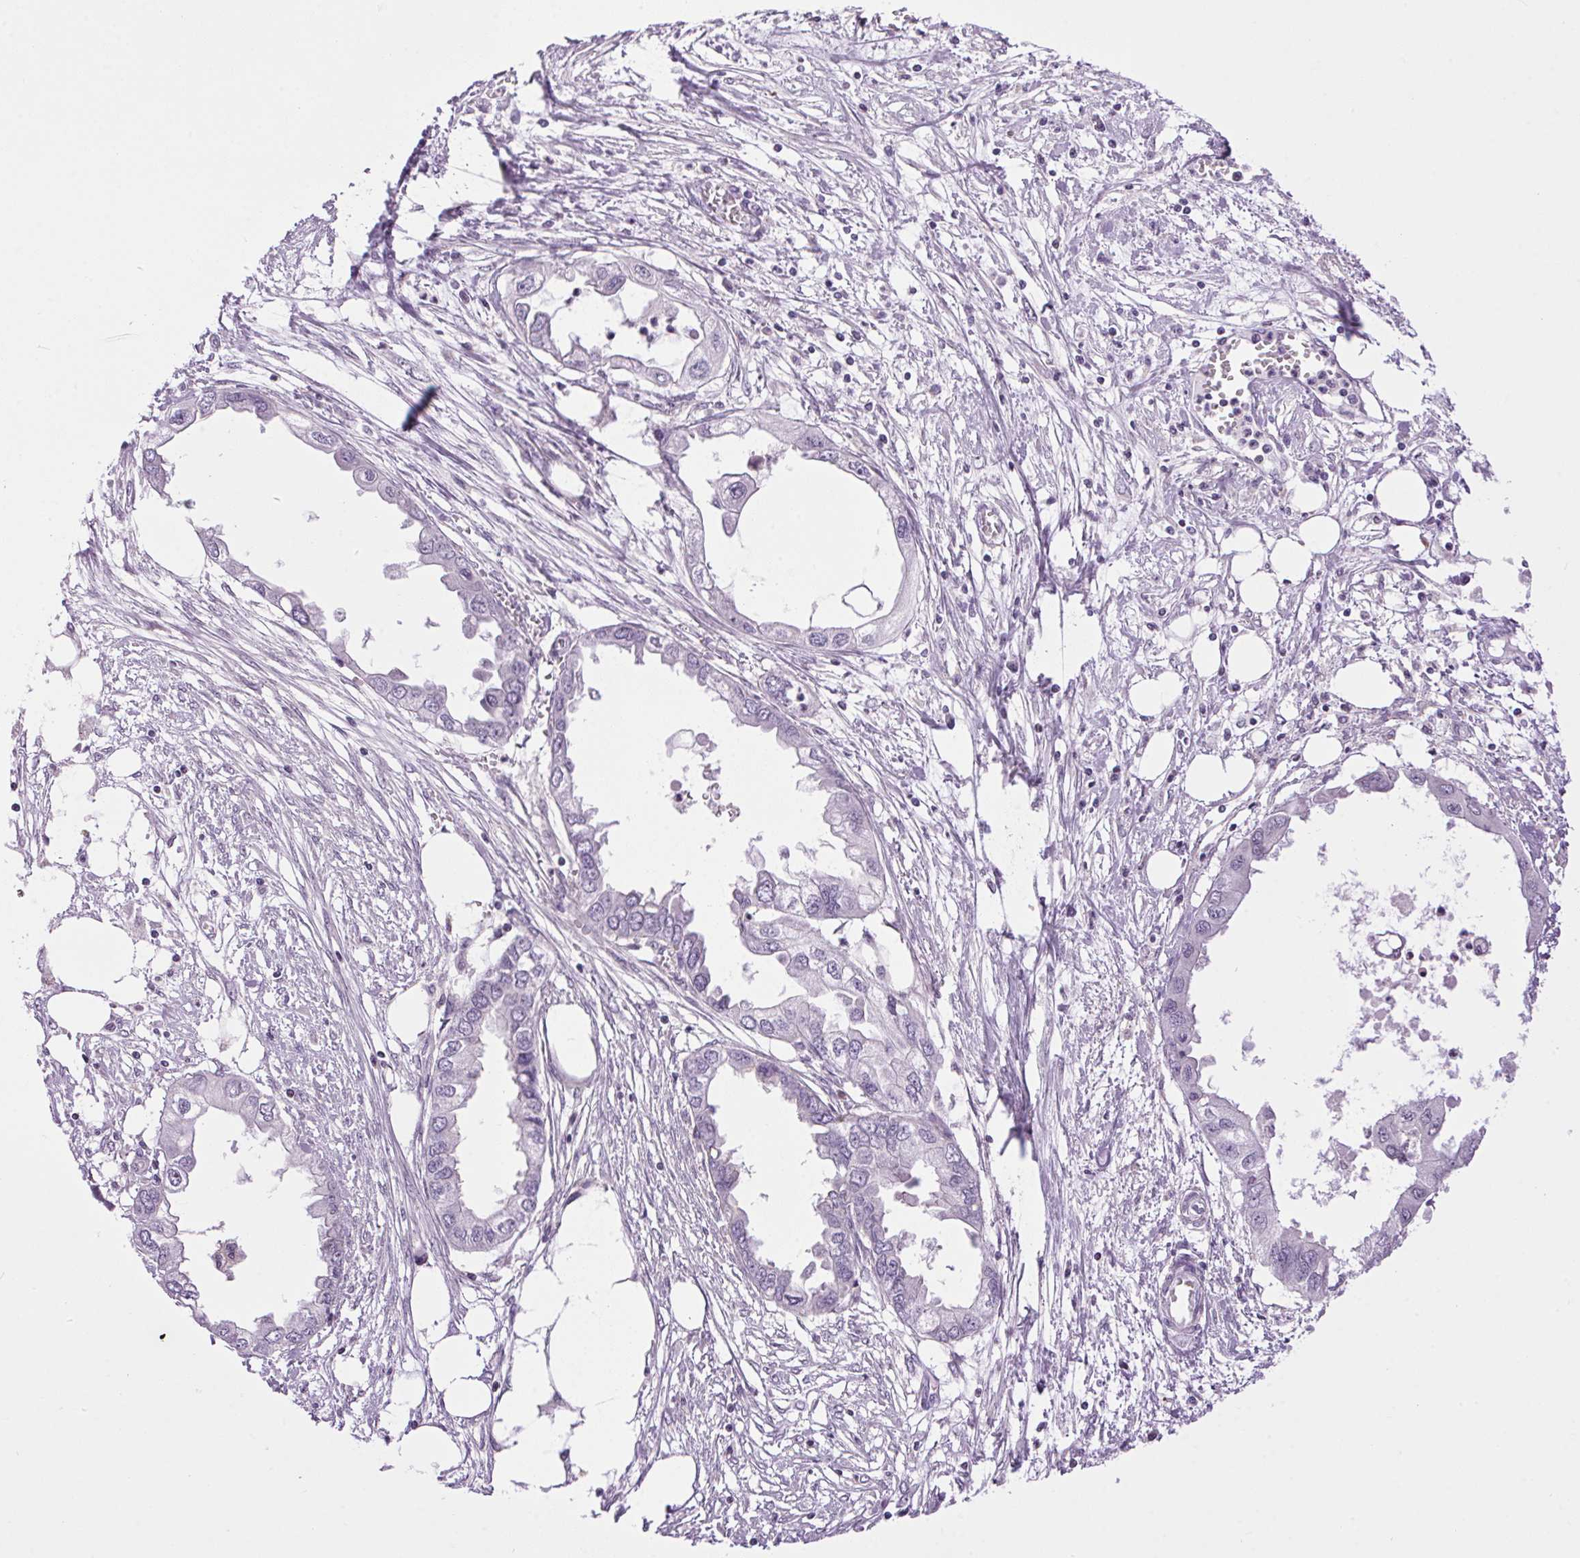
{"staining": {"intensity": "negative", "quantity": "none", "location": "none"}, "tissue": "endometrial cancer", "cell_type": "Tumor cells", "image_type": "cancer", "snomed": [{"axis": "morphology", "description": "Adenocarcinoma, NOS"}, {"axis": "morphology", "description": "Adenocarcinoma, metastatic, NOS"}, {"axis": "topography", "description": "Adipose tissue"}, {"axis": "topography", "description": "Endometrium"}], "caption": "This is a image of immunohistochemistry (IHC) staining of endometrial metastatic adenocarcinoma, which shows no positivity in tumor cells.", "gene": "SMIM13", "patient": {"sex": "female", "age": 67}}